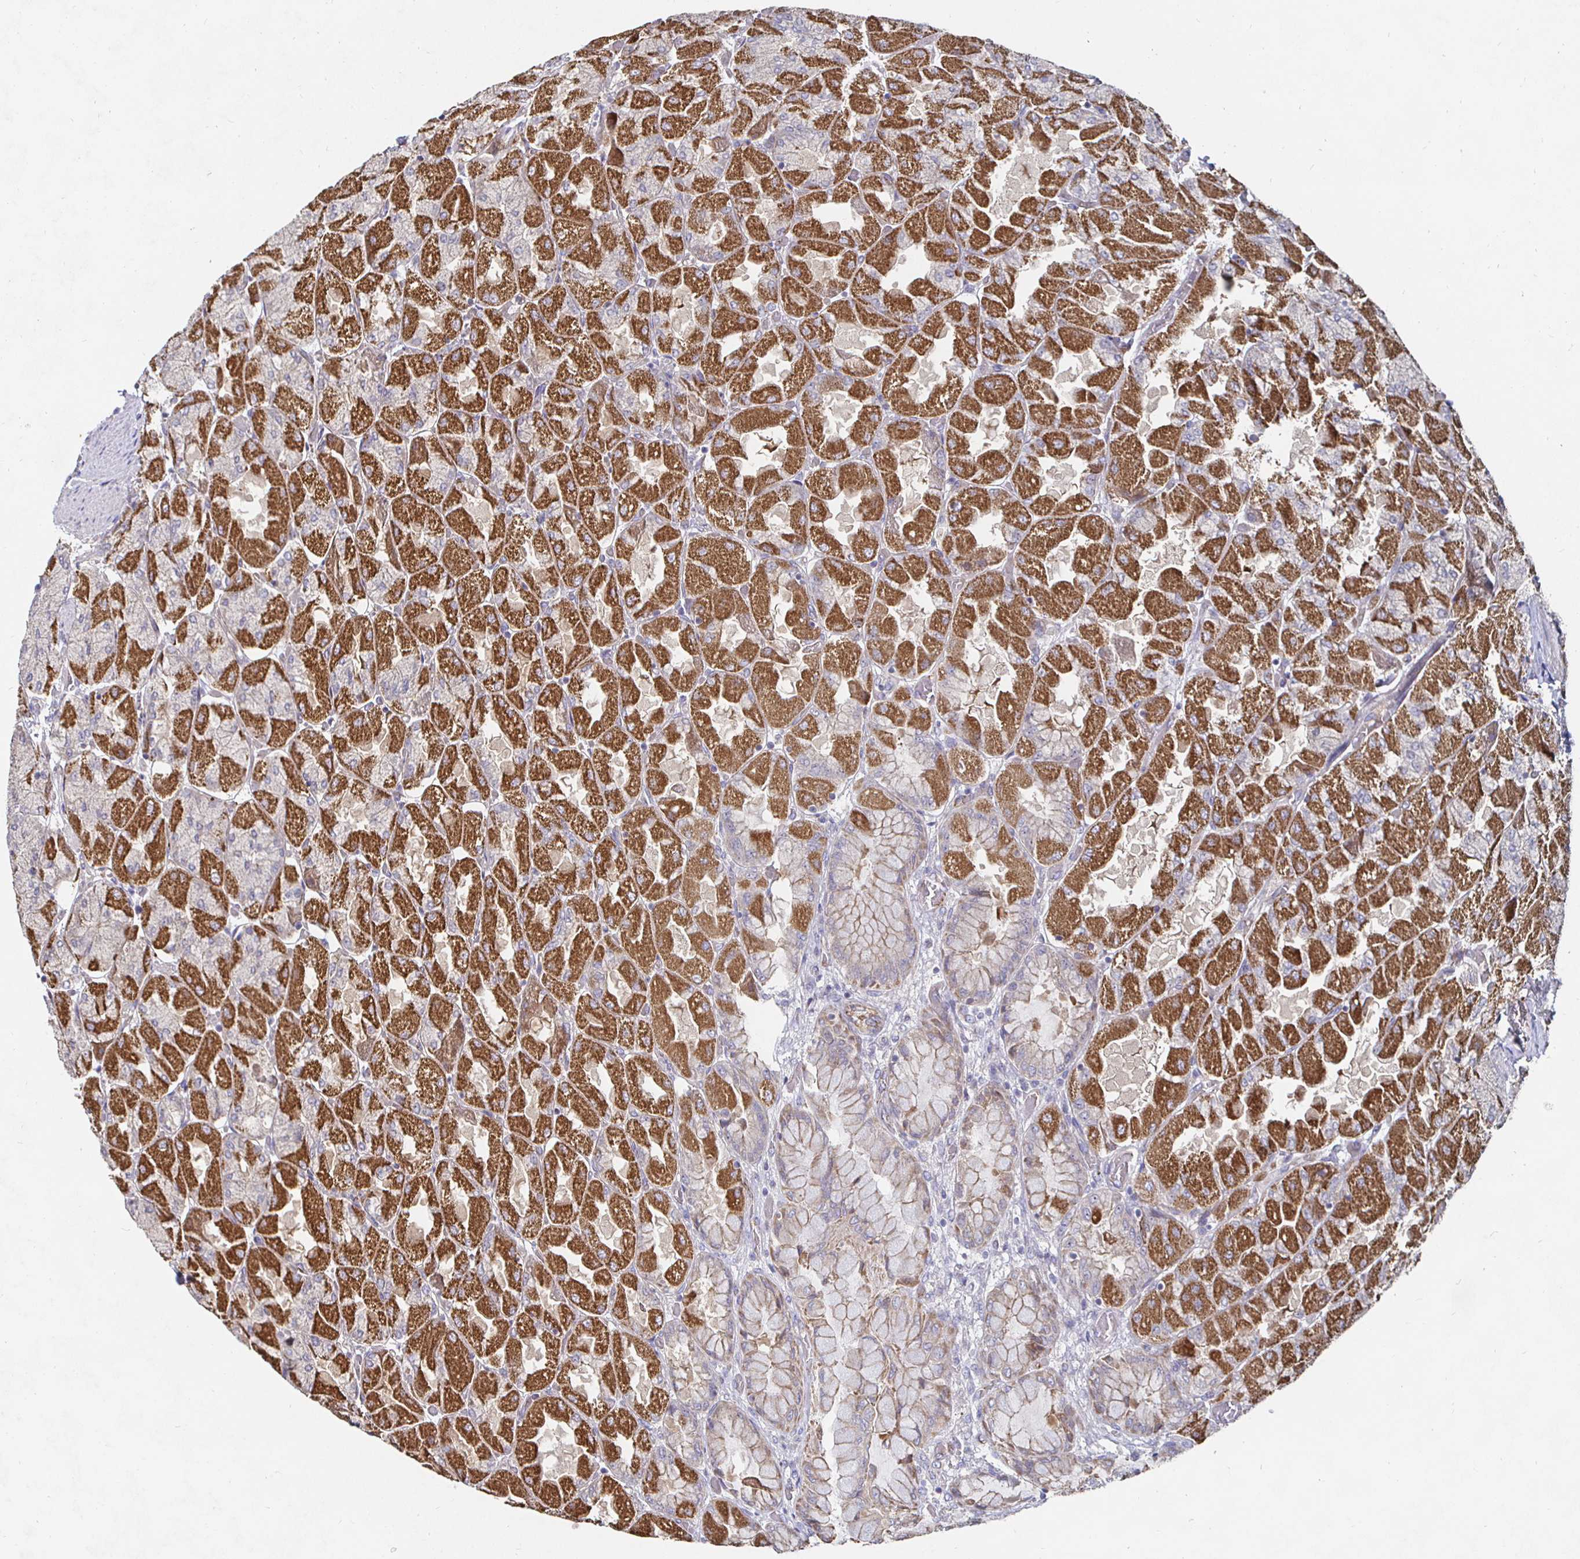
{"staining": {"intensity": "strong", "quantity": "25%-75%", "location": "cytoplasmic/membranous"}, "tissue": "stomach", "cell_type": "Glandular cells", "image_type": "normal", "snomed": [{"axis": "morphology", "description": "Normal tissue, NOS"}, {"axis": "topography", "description": "Stomach"}], "caption": "Human stomach stained for a protein (brown) reveals strong cytoplasmic/membranous positive expression in about 25%-75% of glandular cells.", "gene": "NRSN1", "patient": {"sex": "female", "age": 61}}